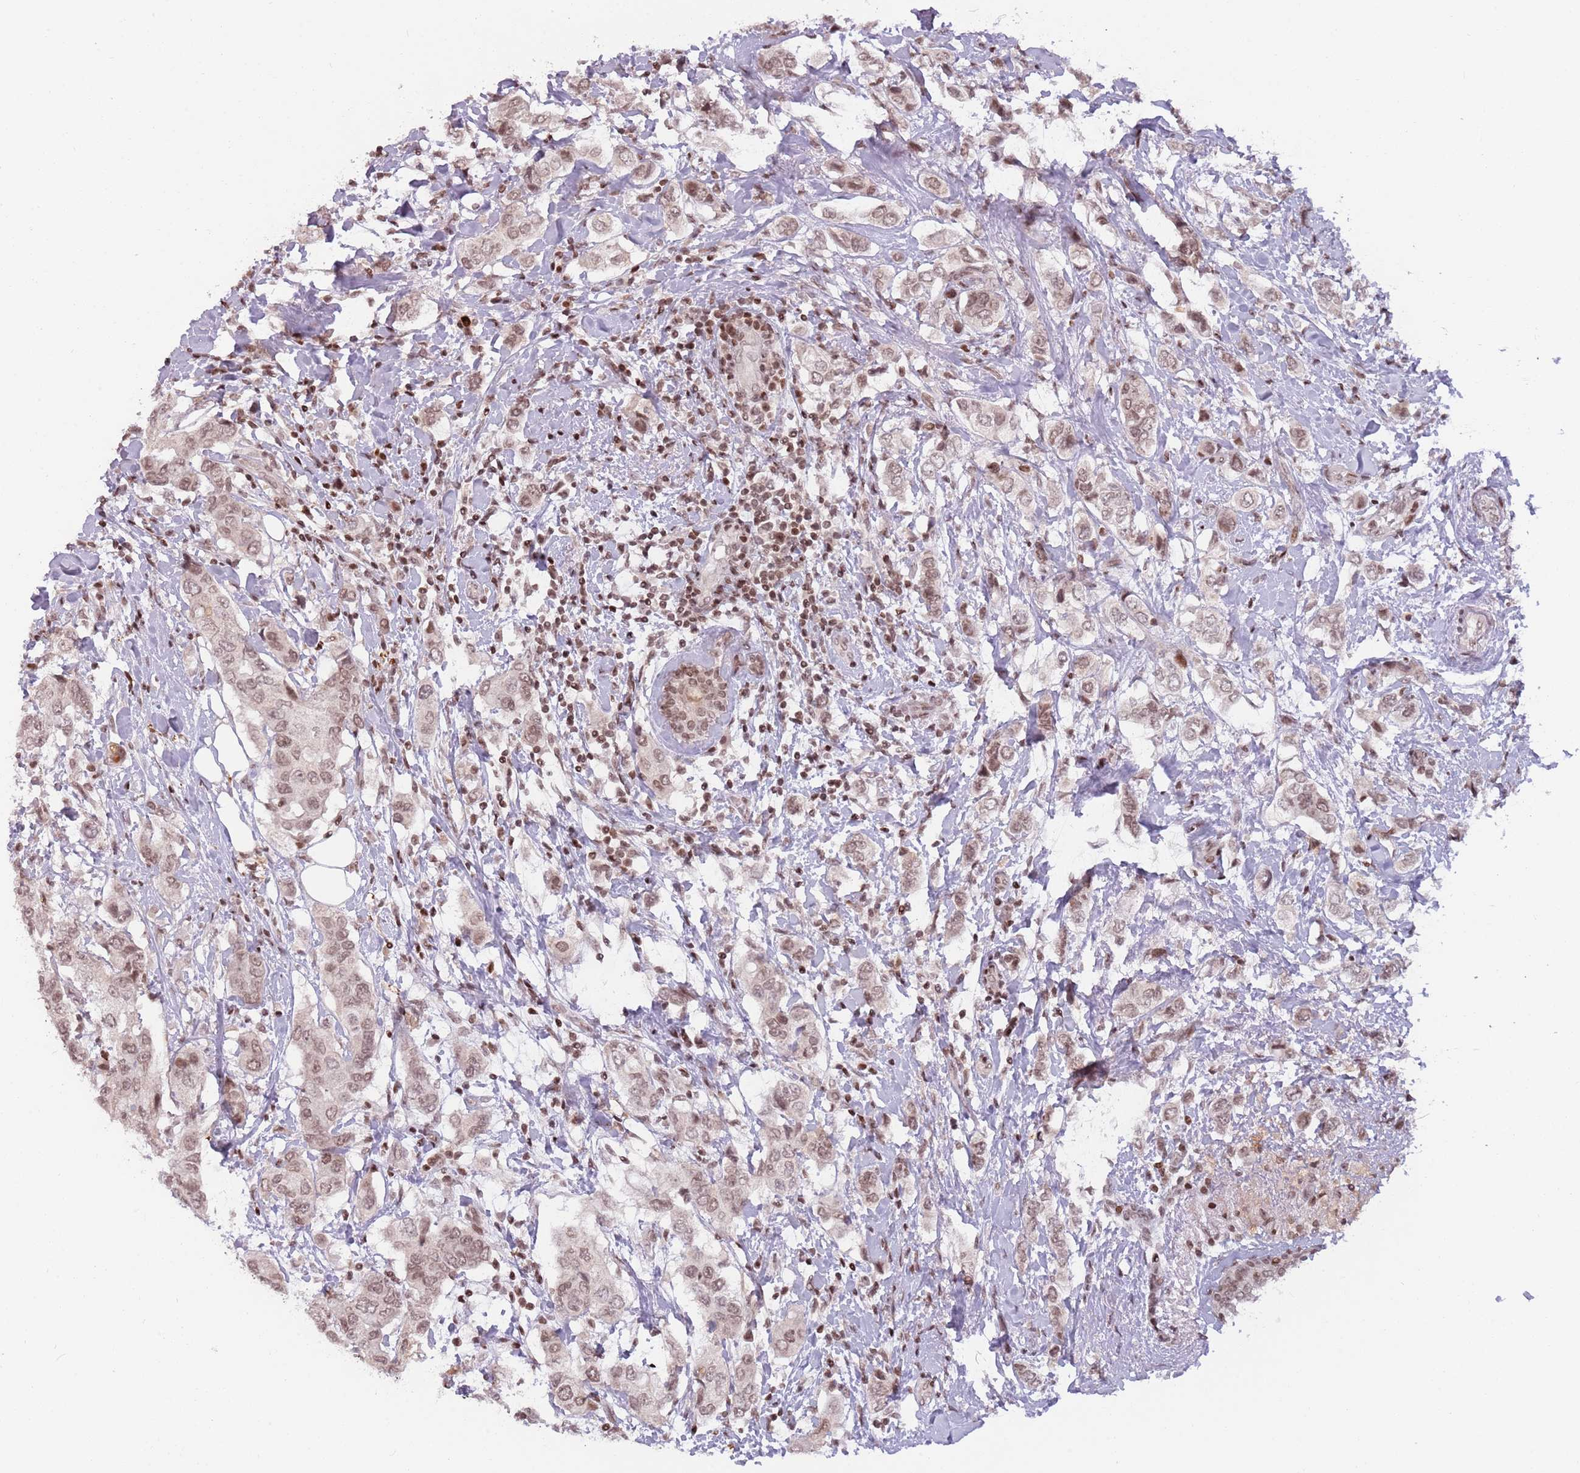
{"staining": {"intensity": "moderate", "quantity": ">75%", "location": "nuclear"}, "tissue": "breast cancer", "cell_type": "Tumor cells", "image_type": "cancer", "snomed": [{"axis": "morphology", "description": "Lobular carcinoma"}, {"axis": "topography", "description": "Breast"}], "caption": "An image showing moderate nuclear expression in about >75% of tumor cells in lobular carcinoma (breast), as visualized by brown immunohistochemical staining.", "gene": "SH3RF3", "patient": {"sex": "female", "age": 51}}